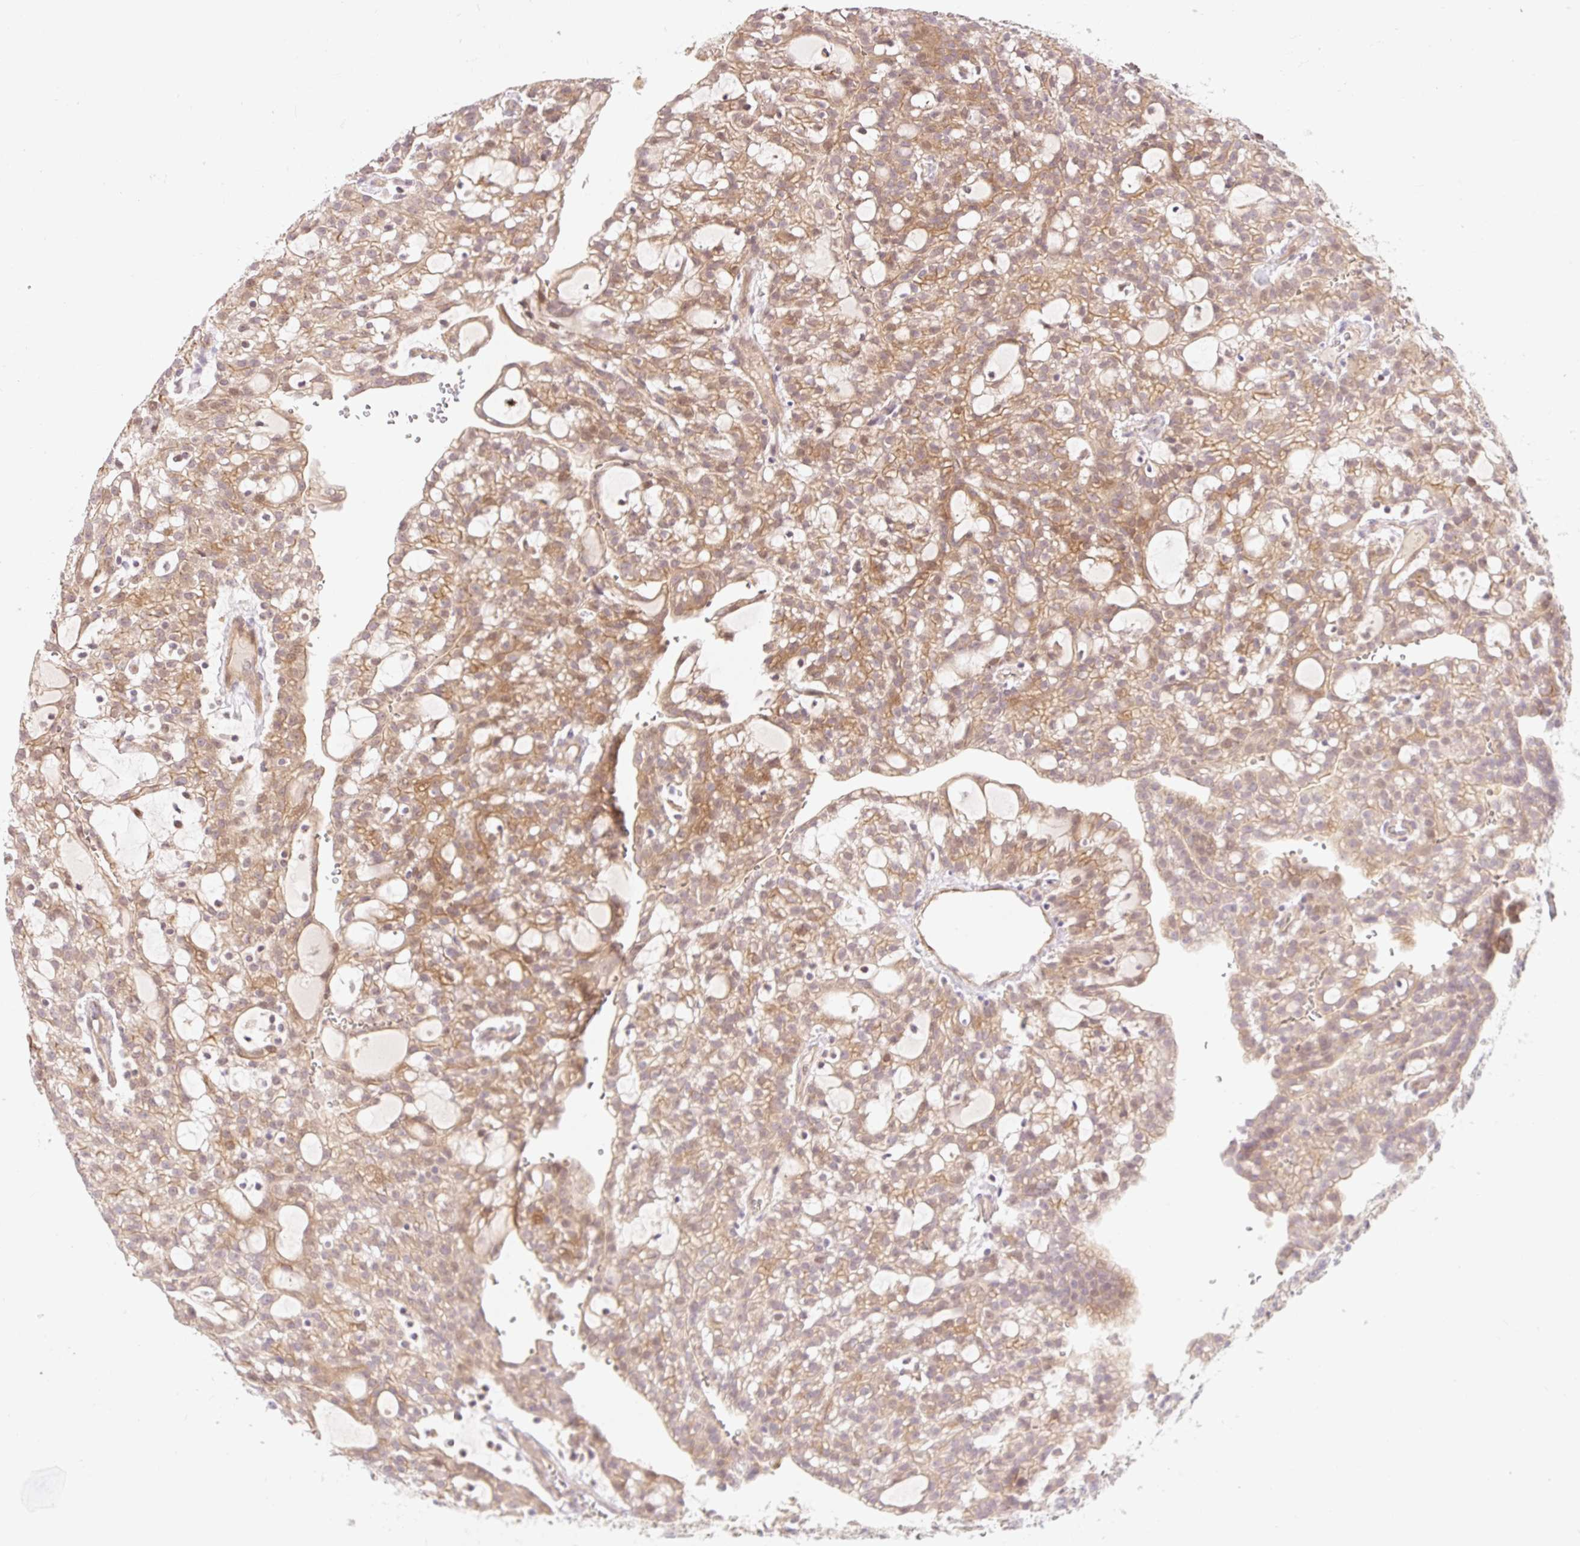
{"staining": {"intensity": "moderate", "quantity": ">75%", "location": "cytoplasmic/membranous"}, "tissue": "renal cancer", "cell_type": "Tumor cells", "image_type": "cancer", "snomed": [{"axis": "morphology", "description": "Adenocarcinoma, NOS"}, {"axis": "topography", "description": "Kidney"}], "caption": "An image of human adenocarcinoma (renal) stained for a protein demonstrates moderate cytoplasmic/membranous brown staining in tumor cells.", "gene": "EMC10", "patient": {"sex": "male", "age": 63}}